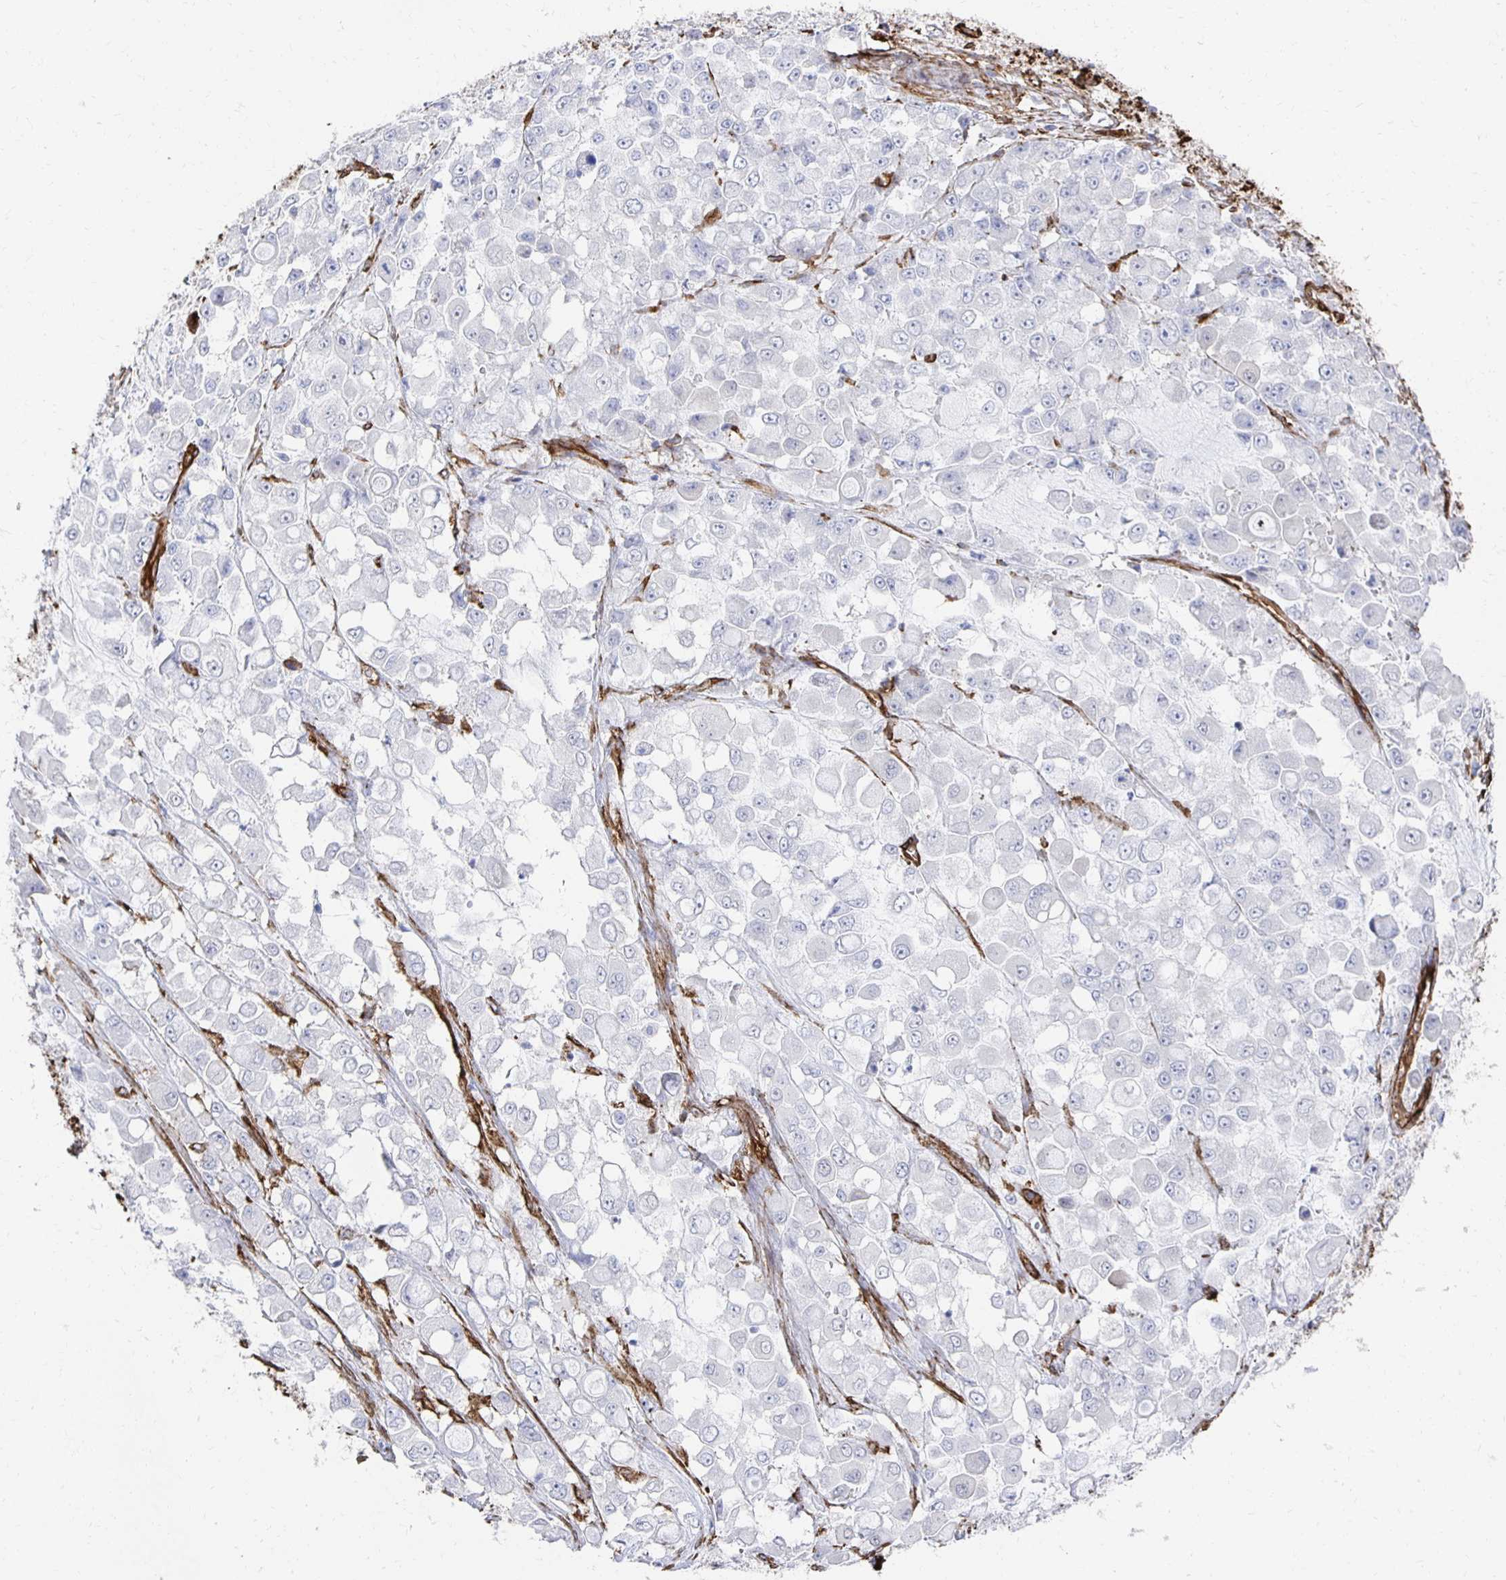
{"staining": {"intensity": "negative", "quantity": "none", "location": "none"}, "tissue": "stomach cancer", "cell_type": "Tumor cells", "image_type": "cancer", "snomed": [{"axis": "morphology", "description": "Adenocarcinoma, NOS"}, {"axis": "topography", "description": "Stomach"}], "caption": "An immunohistochemistry photomicrograph of stomach cancer is shown. There is no staining in tumor cells of stomach cancer.", "gene": "VIPR2", "patient": {"sex": "female", "age": 76}}